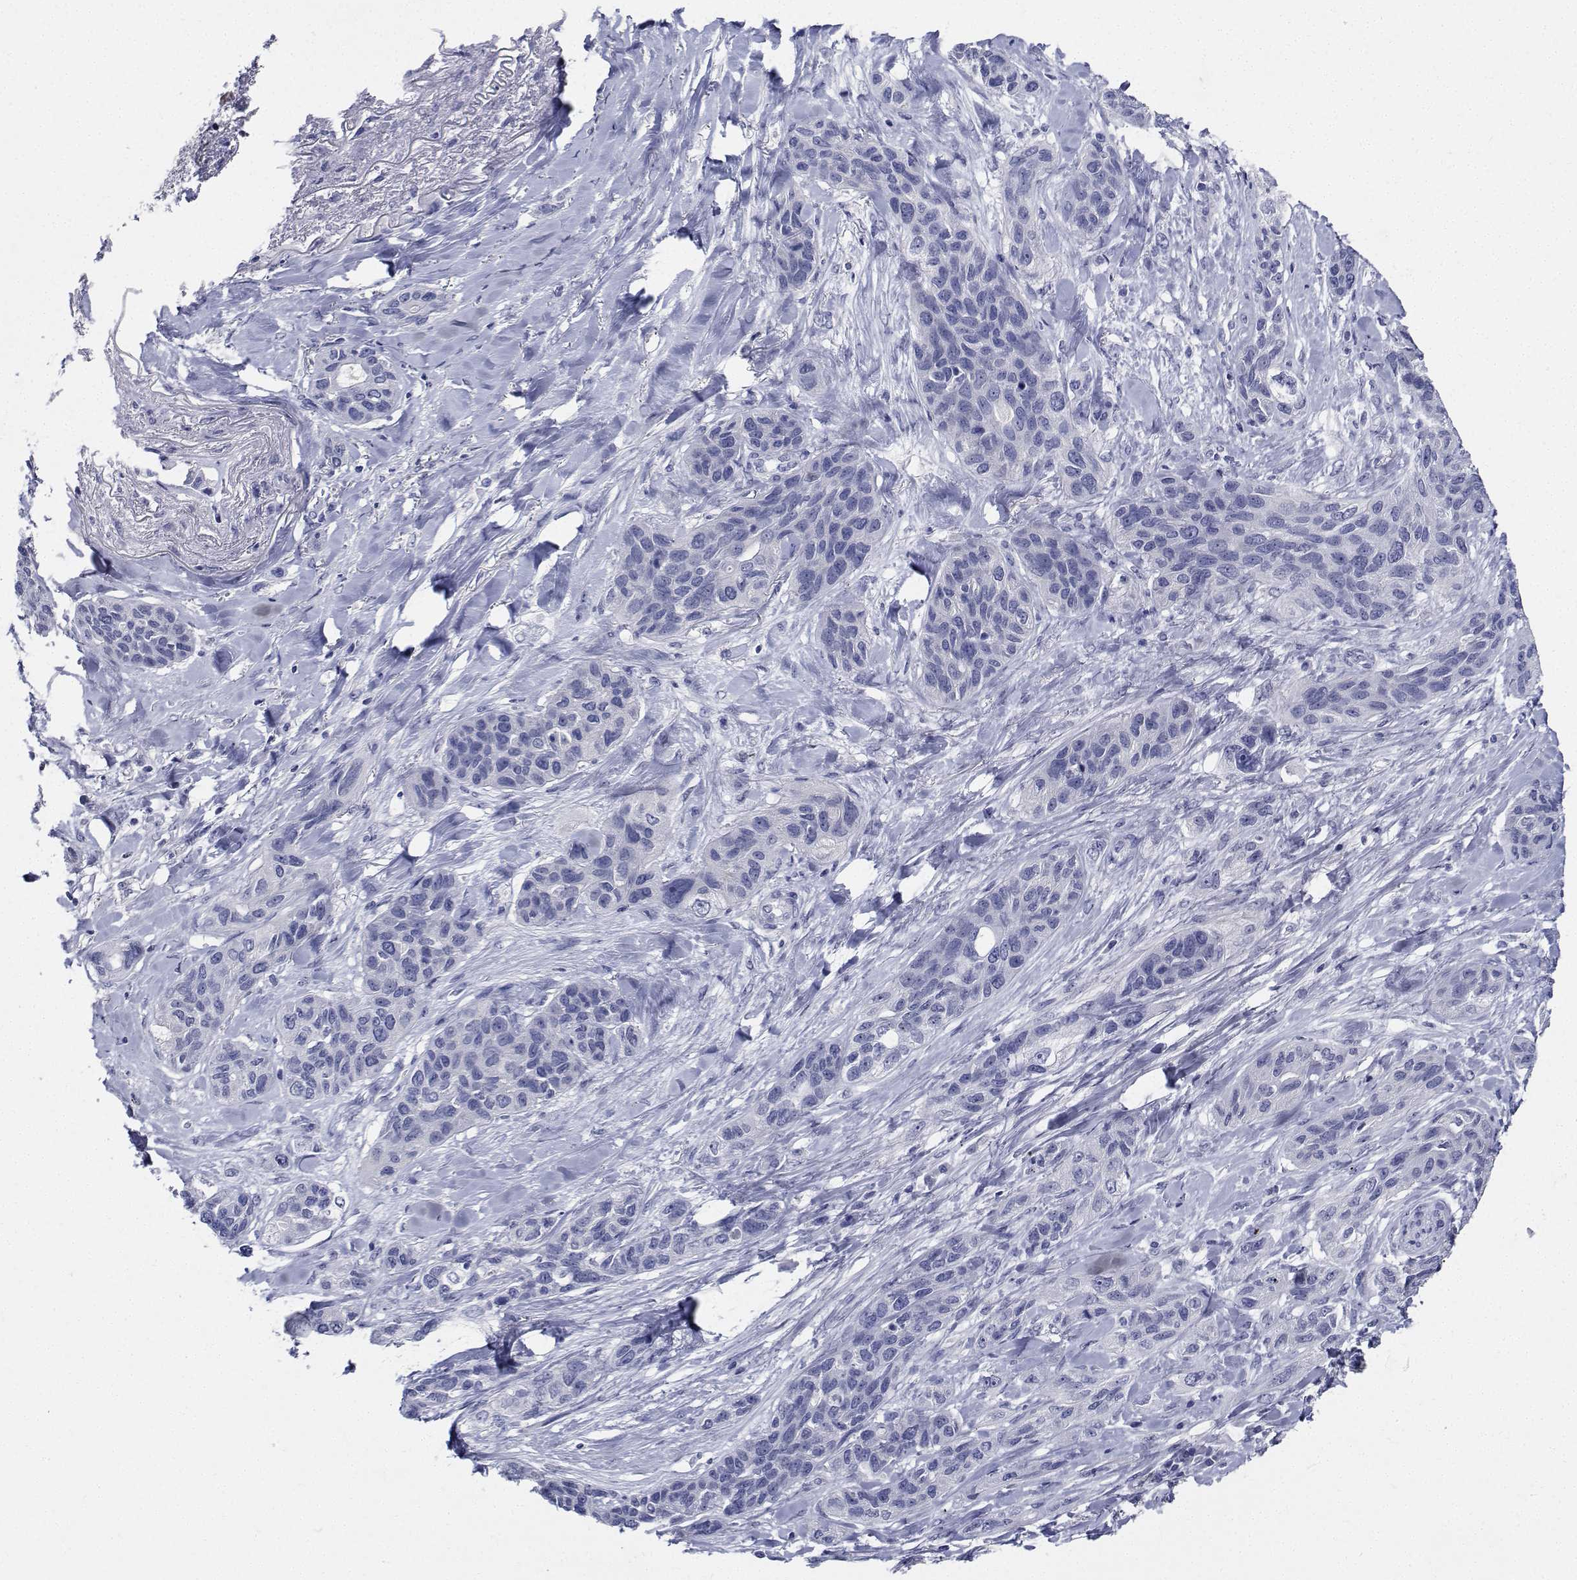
{"staining": {"intensity": "negative", "quantity": "none", "location": "none"}, "tissue": "lung cancer", "cell_type": "Tumor cells", "image_type": "cancer", "snomed": [{"axis": "morphology", "description": "Squamous cell carcinoma, NOS"}, {"axis": "topography", "description": "Lung"}], "caption": "Immunohistochemistry of lung cancer (squamous cell carcinoma) shows no expression in tumor cells.", "gene": "PLXNA4", "patient": {"sex": "female", "age": 70}}